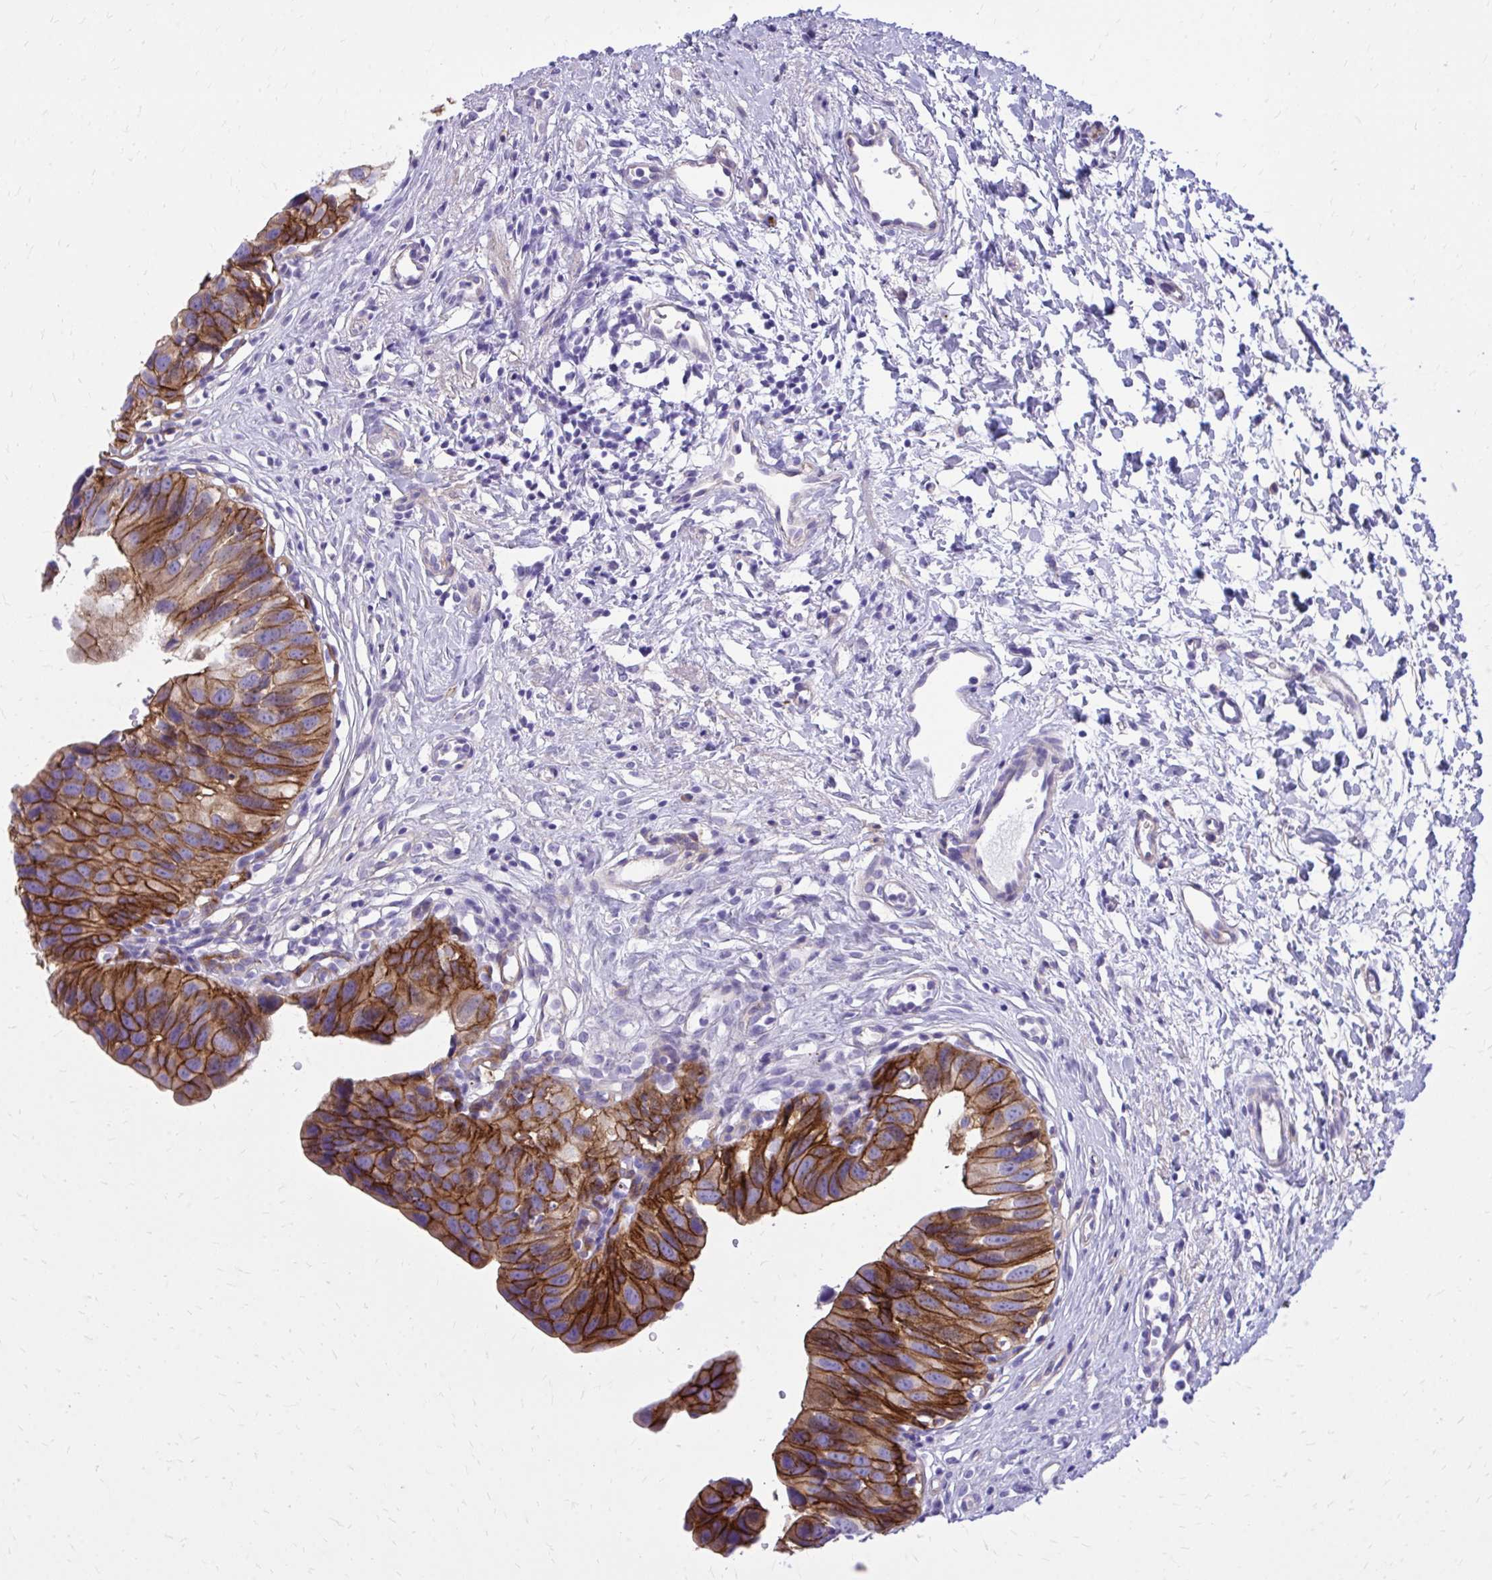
{"staining": {"intensity": "strong", "quantity": ">75%", "location": "cytoplasmic/membranous"}, "tissue": "urinary bladder", "cell_type": "Urothelial cells", "image_type": "normal", "snomed": [{"axis": "morphology", "description": "Normal tissue, NOS"}, {"axis": "topography", "description": "Urinary bladder"}], "caption": "Urinary bladder stained with immunohistochemistry exhibits strong cytoplasmic/membranous staining in approximately >75% of urothelial cells. The staining was performed using DAB (3,3'-diaminobenzidine), with brown indicating positive protein expression. Nuclei are stained blue with hematoxylin.", "gene": "EPB41L1", "patient": {"sex": "male", "age": 51}}